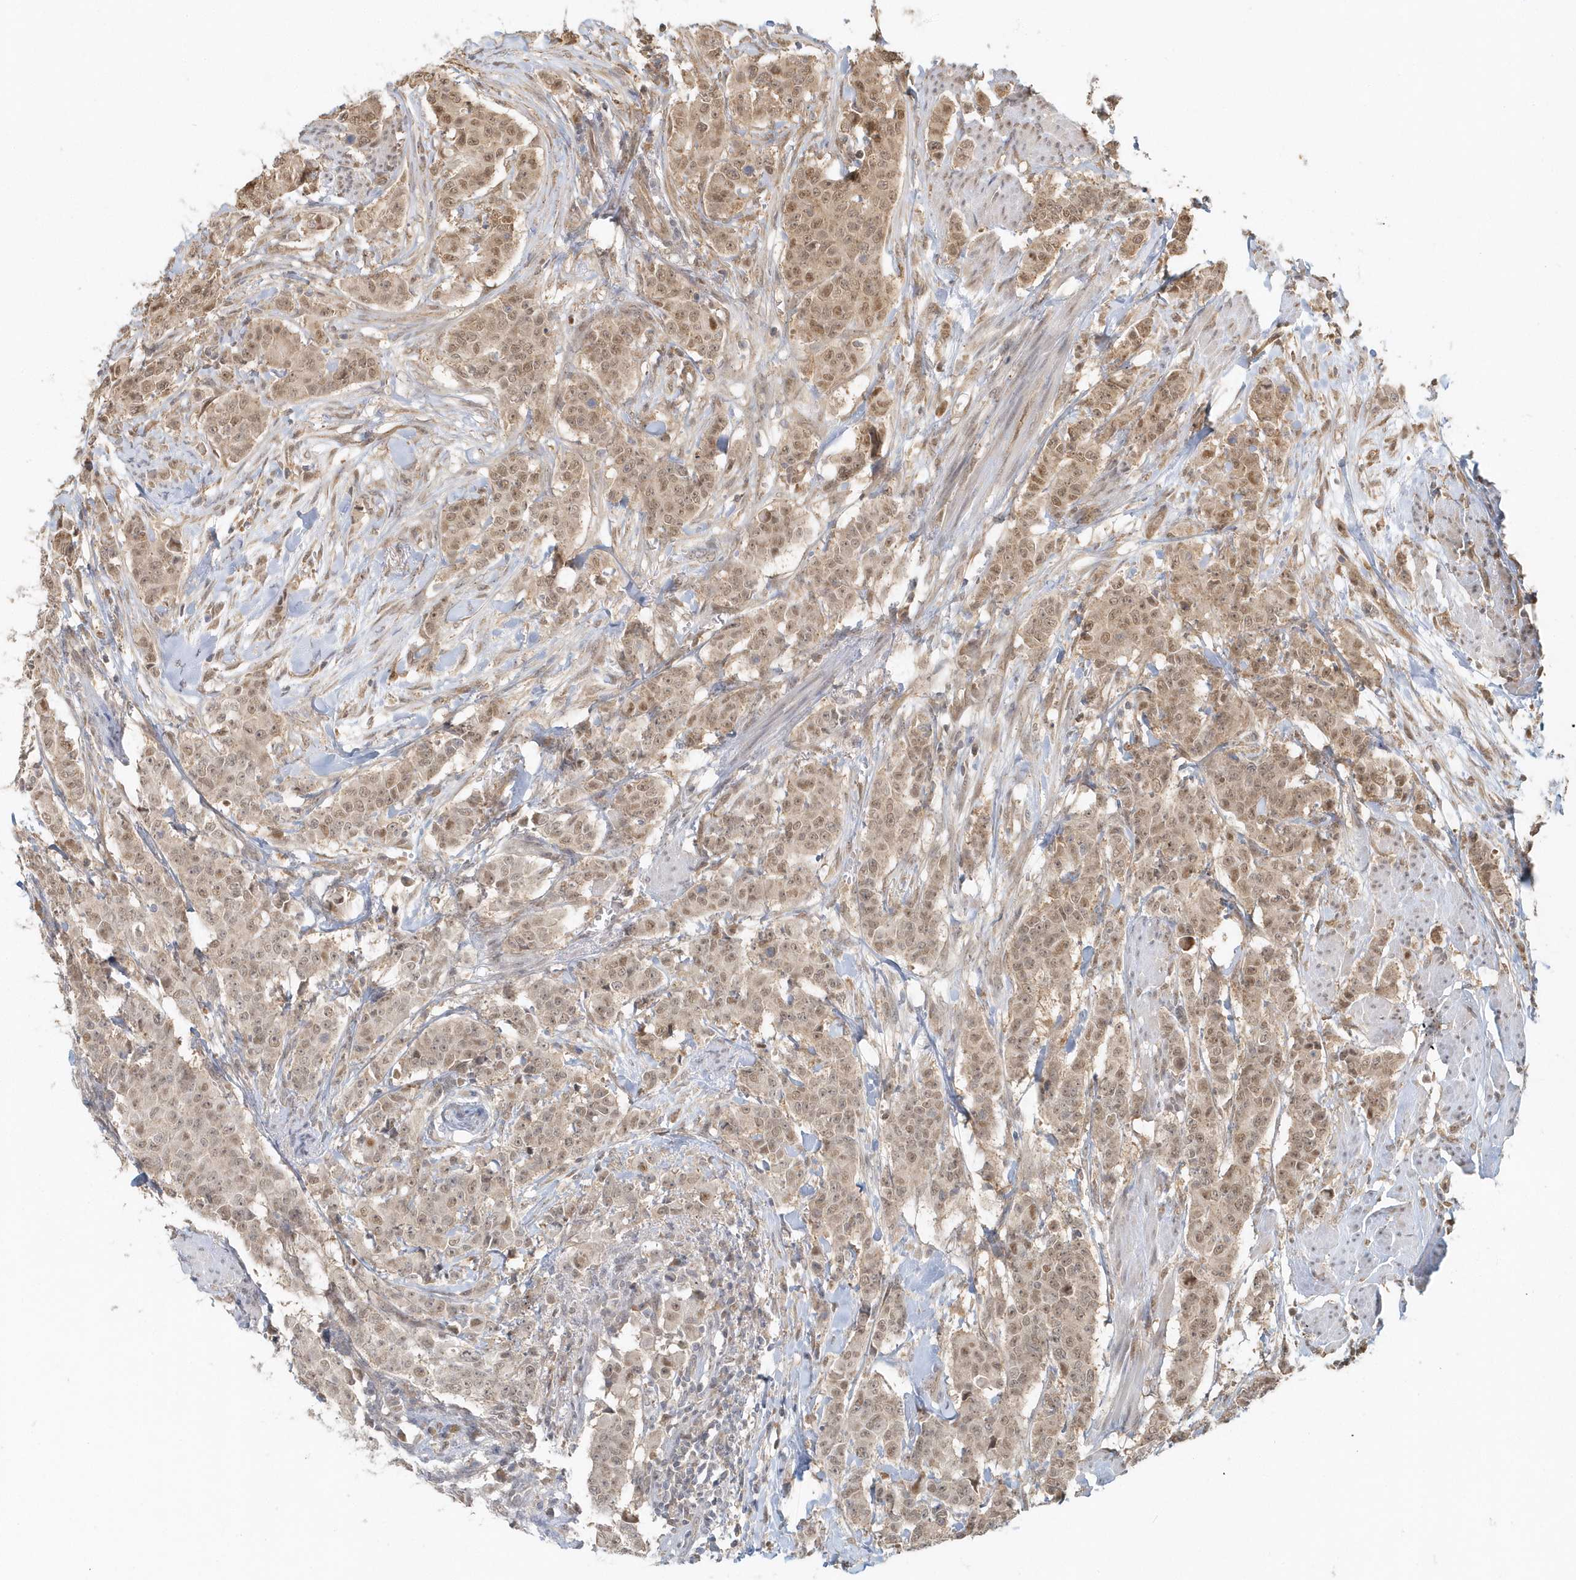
{"staining": {"intensity": "moderate", "quantity": ">75%", "location": "nuclear"}, "tissue": "breast cancer", "cell_type": "Tumor cells", "image_type": "cancer", "snomed": [{"axis": "morphology", "description": "Duct carcinoma"}, {"axis": "topography", "description": "Breast"}], "caption": "Immunohistochemistry (IHC) micrograph of breast cancer stained for a protein (brown), which reveals medium levels of moderate nuclear positivity in about >75% of tumor cells.", "gene": "PSMD6", "patient": {"sex": "female", "age": 40}}